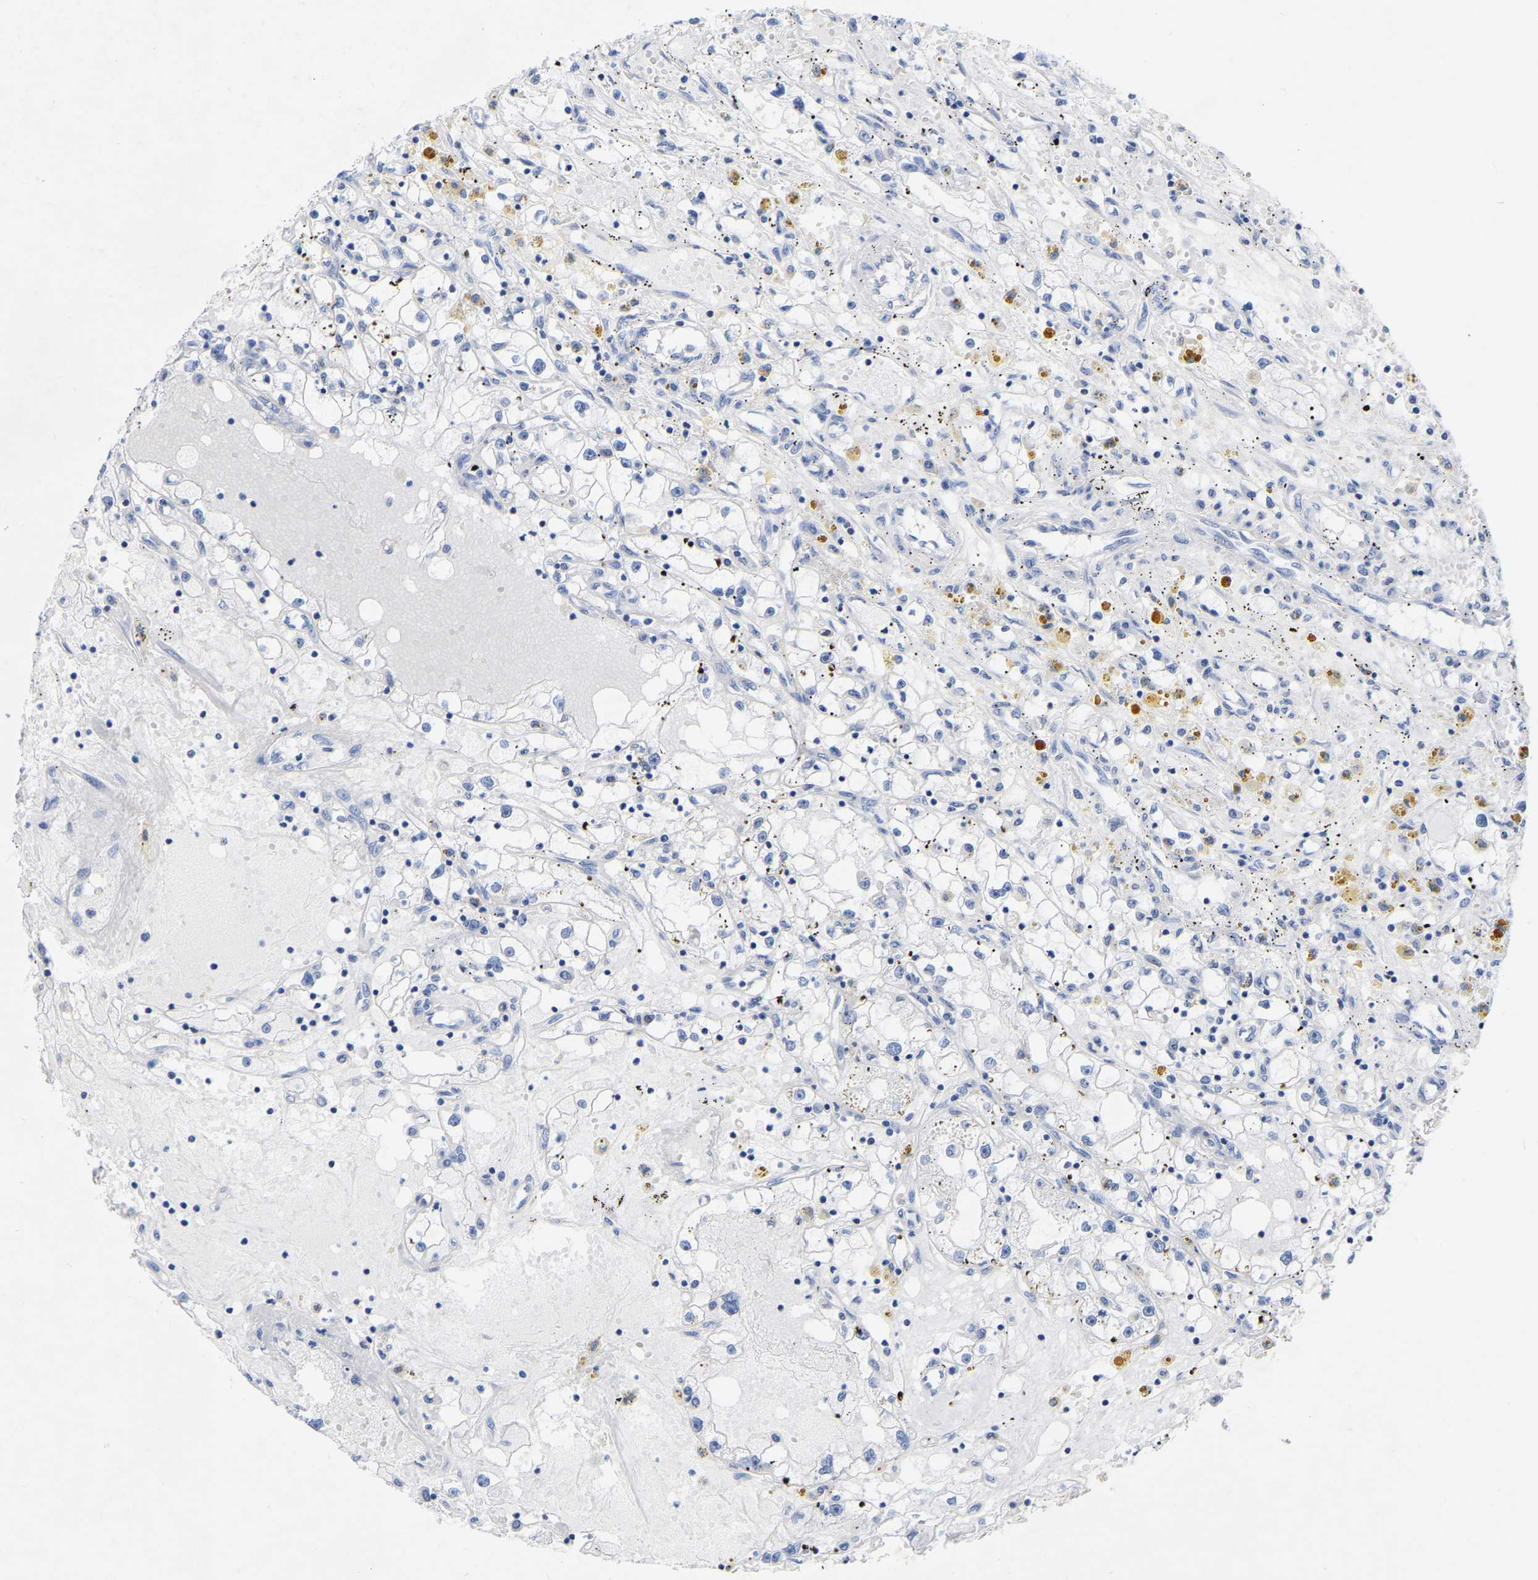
{"staining": {"intensity": "negative", "quantity": "none", "location": "none"}, "tissue": "renal cancer", "cell_type": "Tumor cells", "image_type": "cancer", "snomed": [{"axis": "morphology", "description": "Adenocarcinoma, NOS"}, {"axis": "topography", "description": "Kidney"}], "caption": "DAB (3,3'-diaminobenzidine) immunohistochemical staining of renal cancer (adenocarcinoma) reveals no significant staining in tumor cells. Nuclei are stained in blue.", "gene": "ZNF629", "patient": {"sex": "male", "age": 56}}